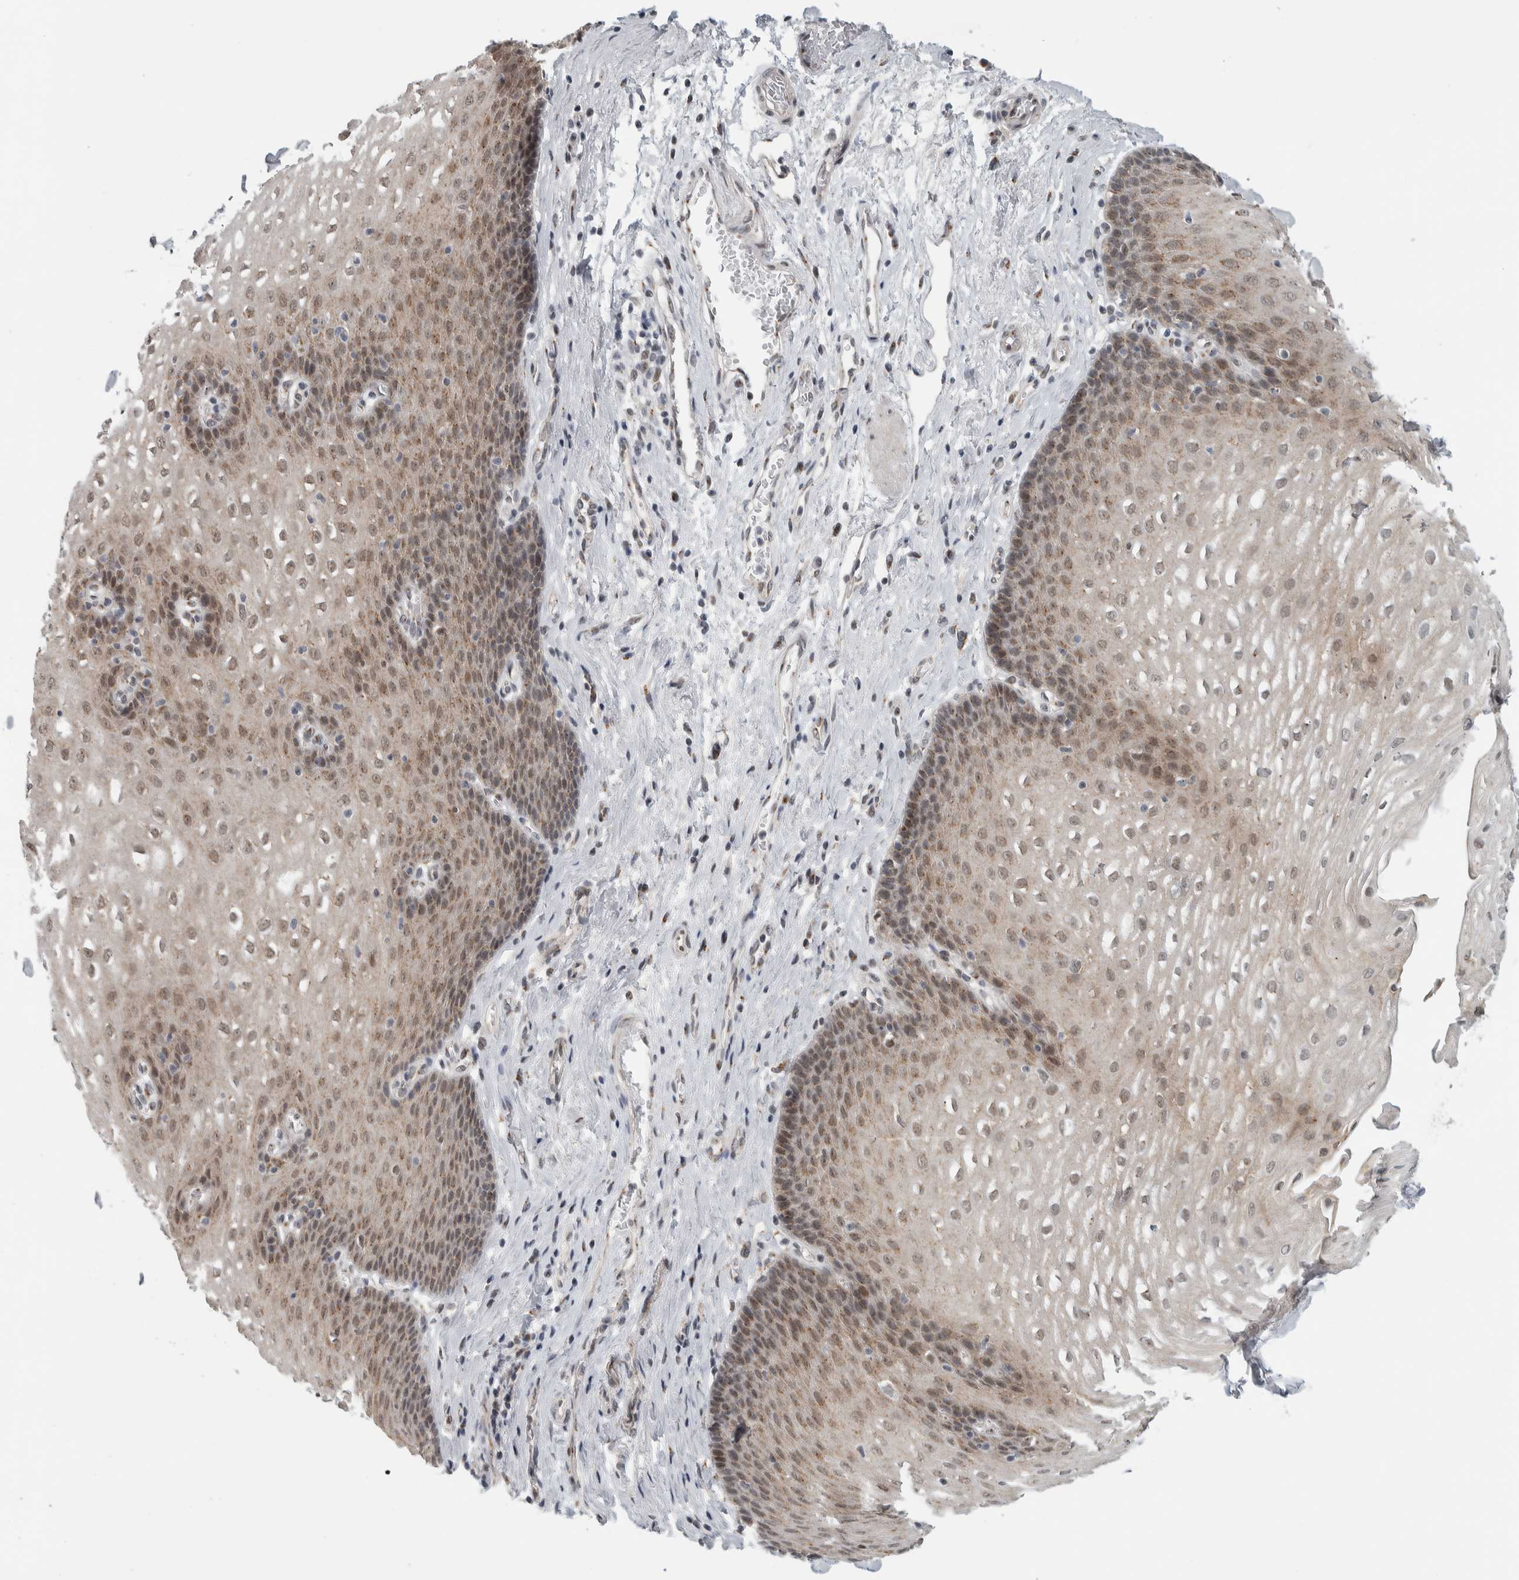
{"staining": {"intensity": "weak", "quantity": ">75%", "location": "cytoplasmic/membranous,nuclear"}, "tissue": "esophagus", "cell_type": "Squamous epithelial cells", "image_type": "normal", "snomed": [{"axis": "morphology", "description": "Normal tissue, NOS"}, {"axis": "topography", "description": "Esophagus"}], "caption": "Immunohistochemical staining of unremarkable esophagus exhibits >75% levels of weak cytoplasmic/membranous,nuclear protein positivity in about >75% of squamous epithelial cells. The staining is performed using DAB brown chromogen to label protein expression. The nuclei are counter-stained blue using hematoxylin.", "gene": "ZMYND8", "patient": {"sex": "male", "age": 48}}